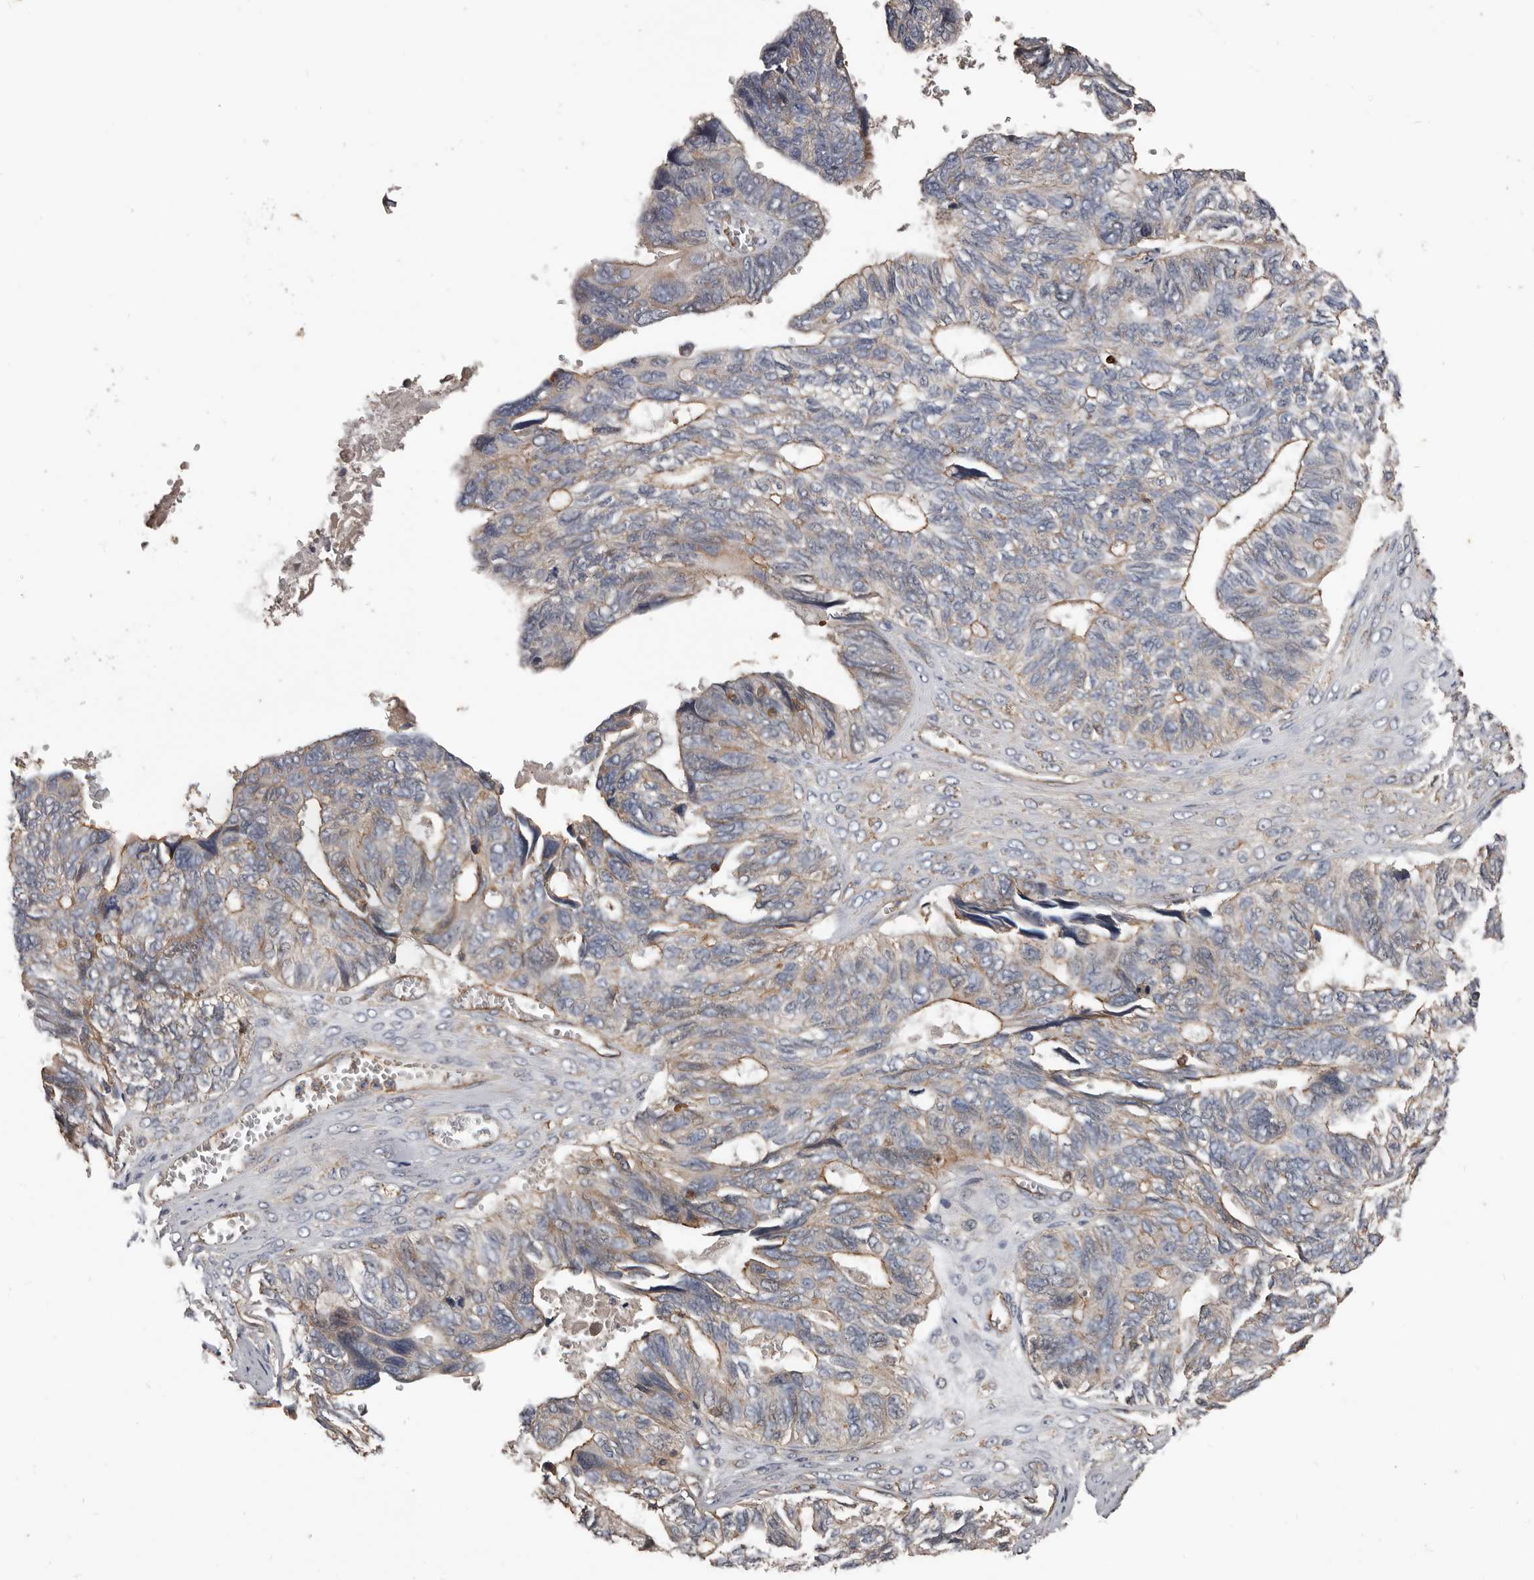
{"staining": {"intensity": "weak", "quantity": "25%-75%", "location": "cytoplasmic/membranous"}, "tissue": "ovarian cancer", "cell_type": "Tumor cells", "image_type": "cancer", "snomed": [{"axis": "morphology", "description": "Cystadenocarcinoma, serous, NOS"}, {"axis": "topography", "description": "Ovary"}], "caption": "IHC (DAB) staining of serous cystadenocarcinoma (ovarian) exhibits weak cytoplasmic/membranous protein positivity in approximately 25%-75% of tumor cells. The staining is performed using DAB (3,3'-diaminobenzidine) brown chromogen to label protein expression. The nuclei are counter-stained blue using hematoxylin.", "gene": "PNRC2", "patient": {"sex": "female", "age": 79}}